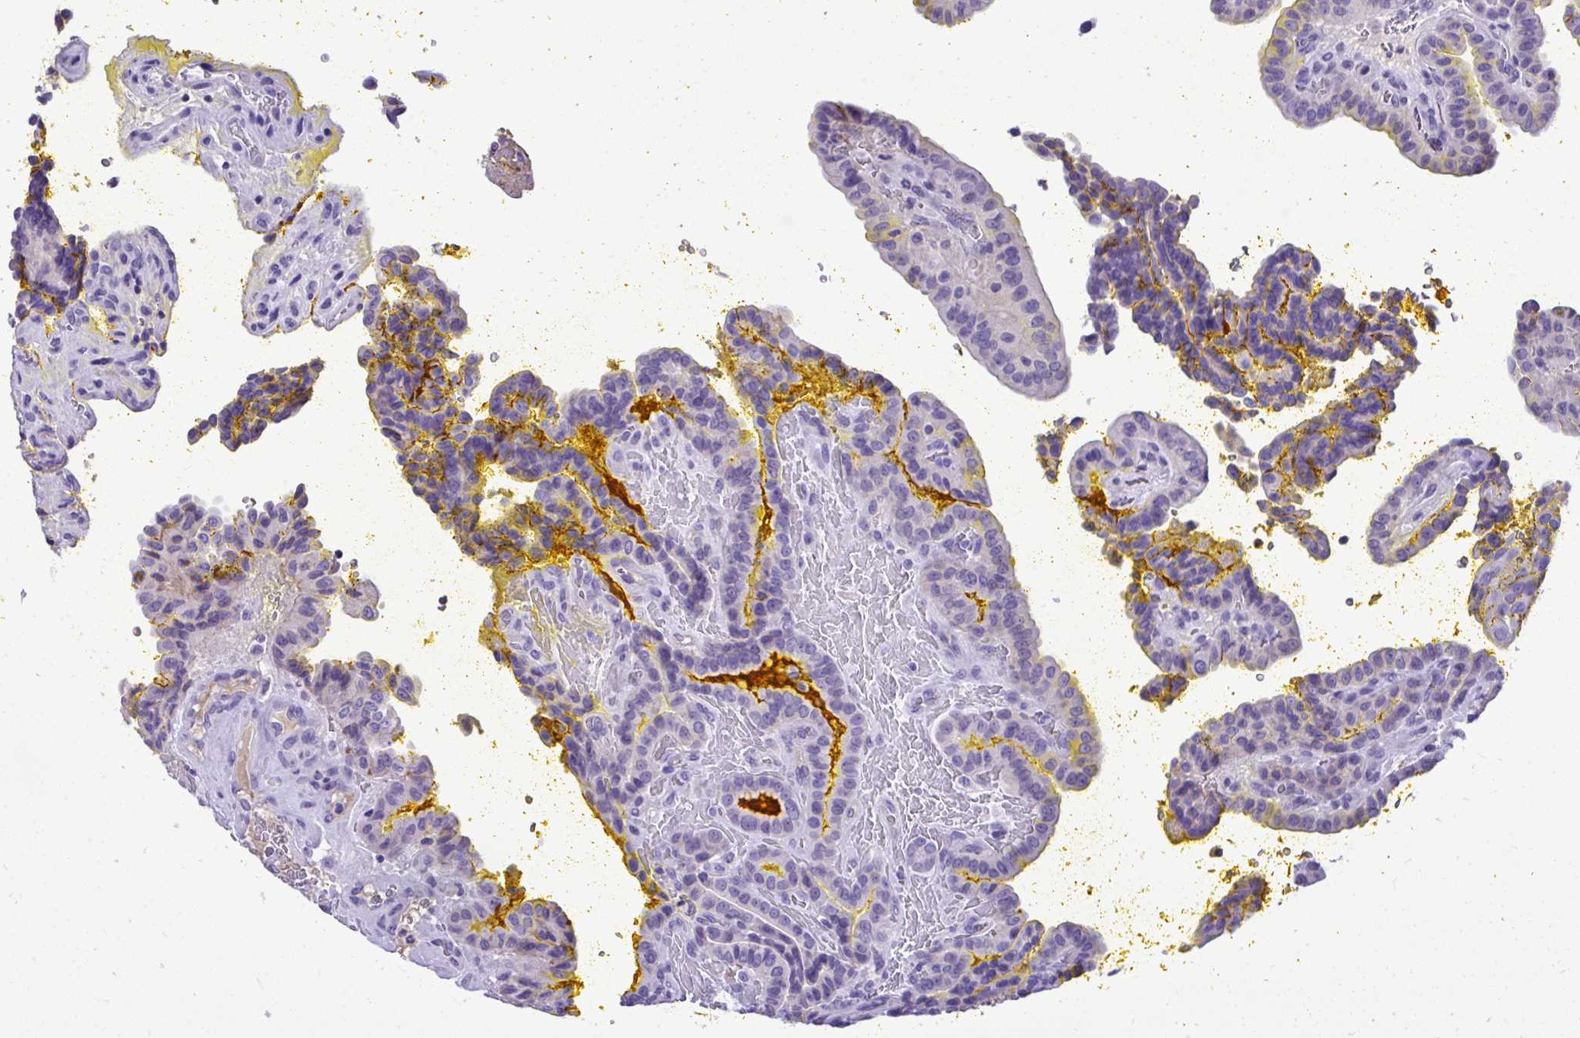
{"staining": {"intensity": "negative", "quantity": "none", "location": "none"}, "tissue": "thyroid cancer", "cell_type": "Tumor cells", "image_type": "cancer", "snomed": [{"axis": "morphology", "description": "Papillary adenocarcinoma, NOS"}, {"axis": "topography", "description": "Thyroid gland"}], "caption": "High magnification brightfield microscopy of papillary adenocarcinoma (thyroid) stained with DAB (3,3'-diaminobenzidine) (brown) and counterstained with hematoxylin (blue): tumor cells show no significant positivity. (DAB immunohistochemistry (IHC) with hematoxylin counter stain).", "gene": "ST6GALNAC3", "patient": {"sex": "male", "age": 87}}